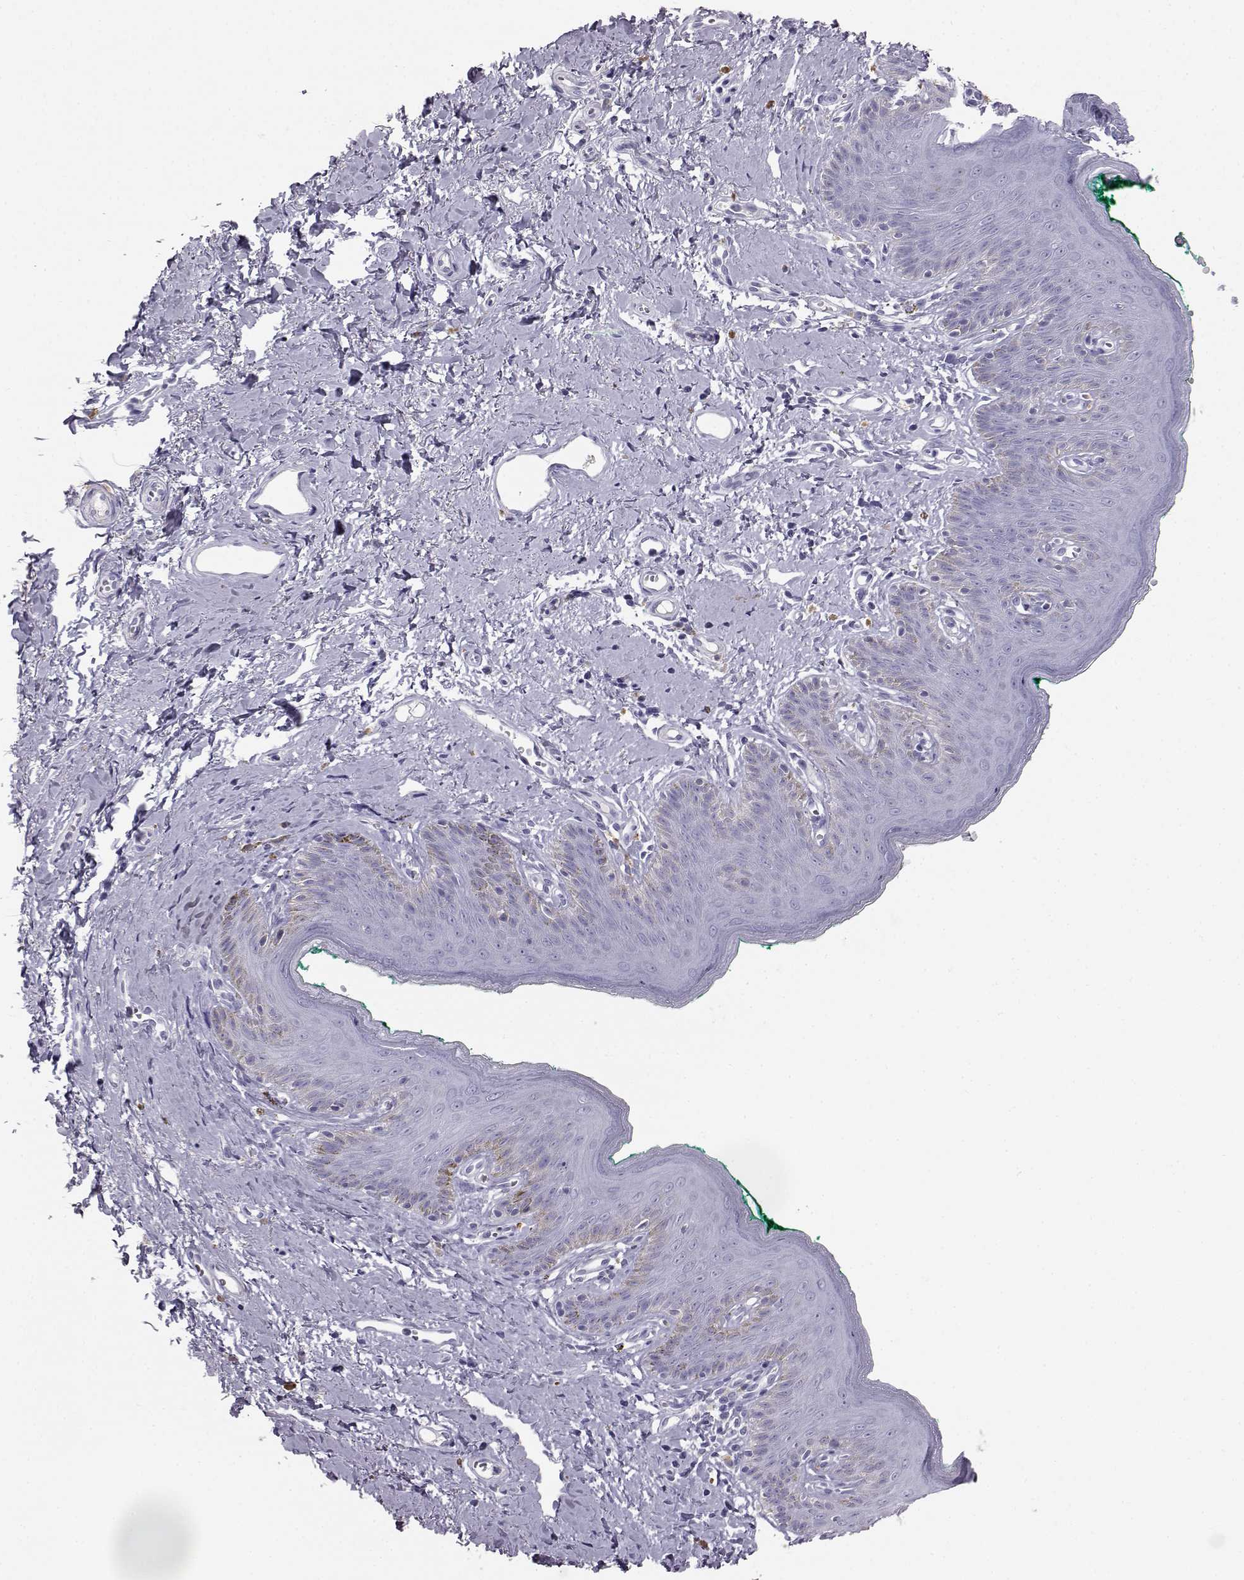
{"staining": {"intensity": "negative", "quantity": "none", "location": "none"}, "tissue": "skin", "cell_type": "Epidermal cells", "image_type": "normal", "snomed": [{"axis": "morphology", "description": "Normal tissue, NOS"}, {"axis": "topography", "description": "Vulva"}], "caption": "The histopathology image reveals no staining of epidermal cells in normal skin.", "gene": "ITLN1", "patient": {"sex": "female", "age": 66}}